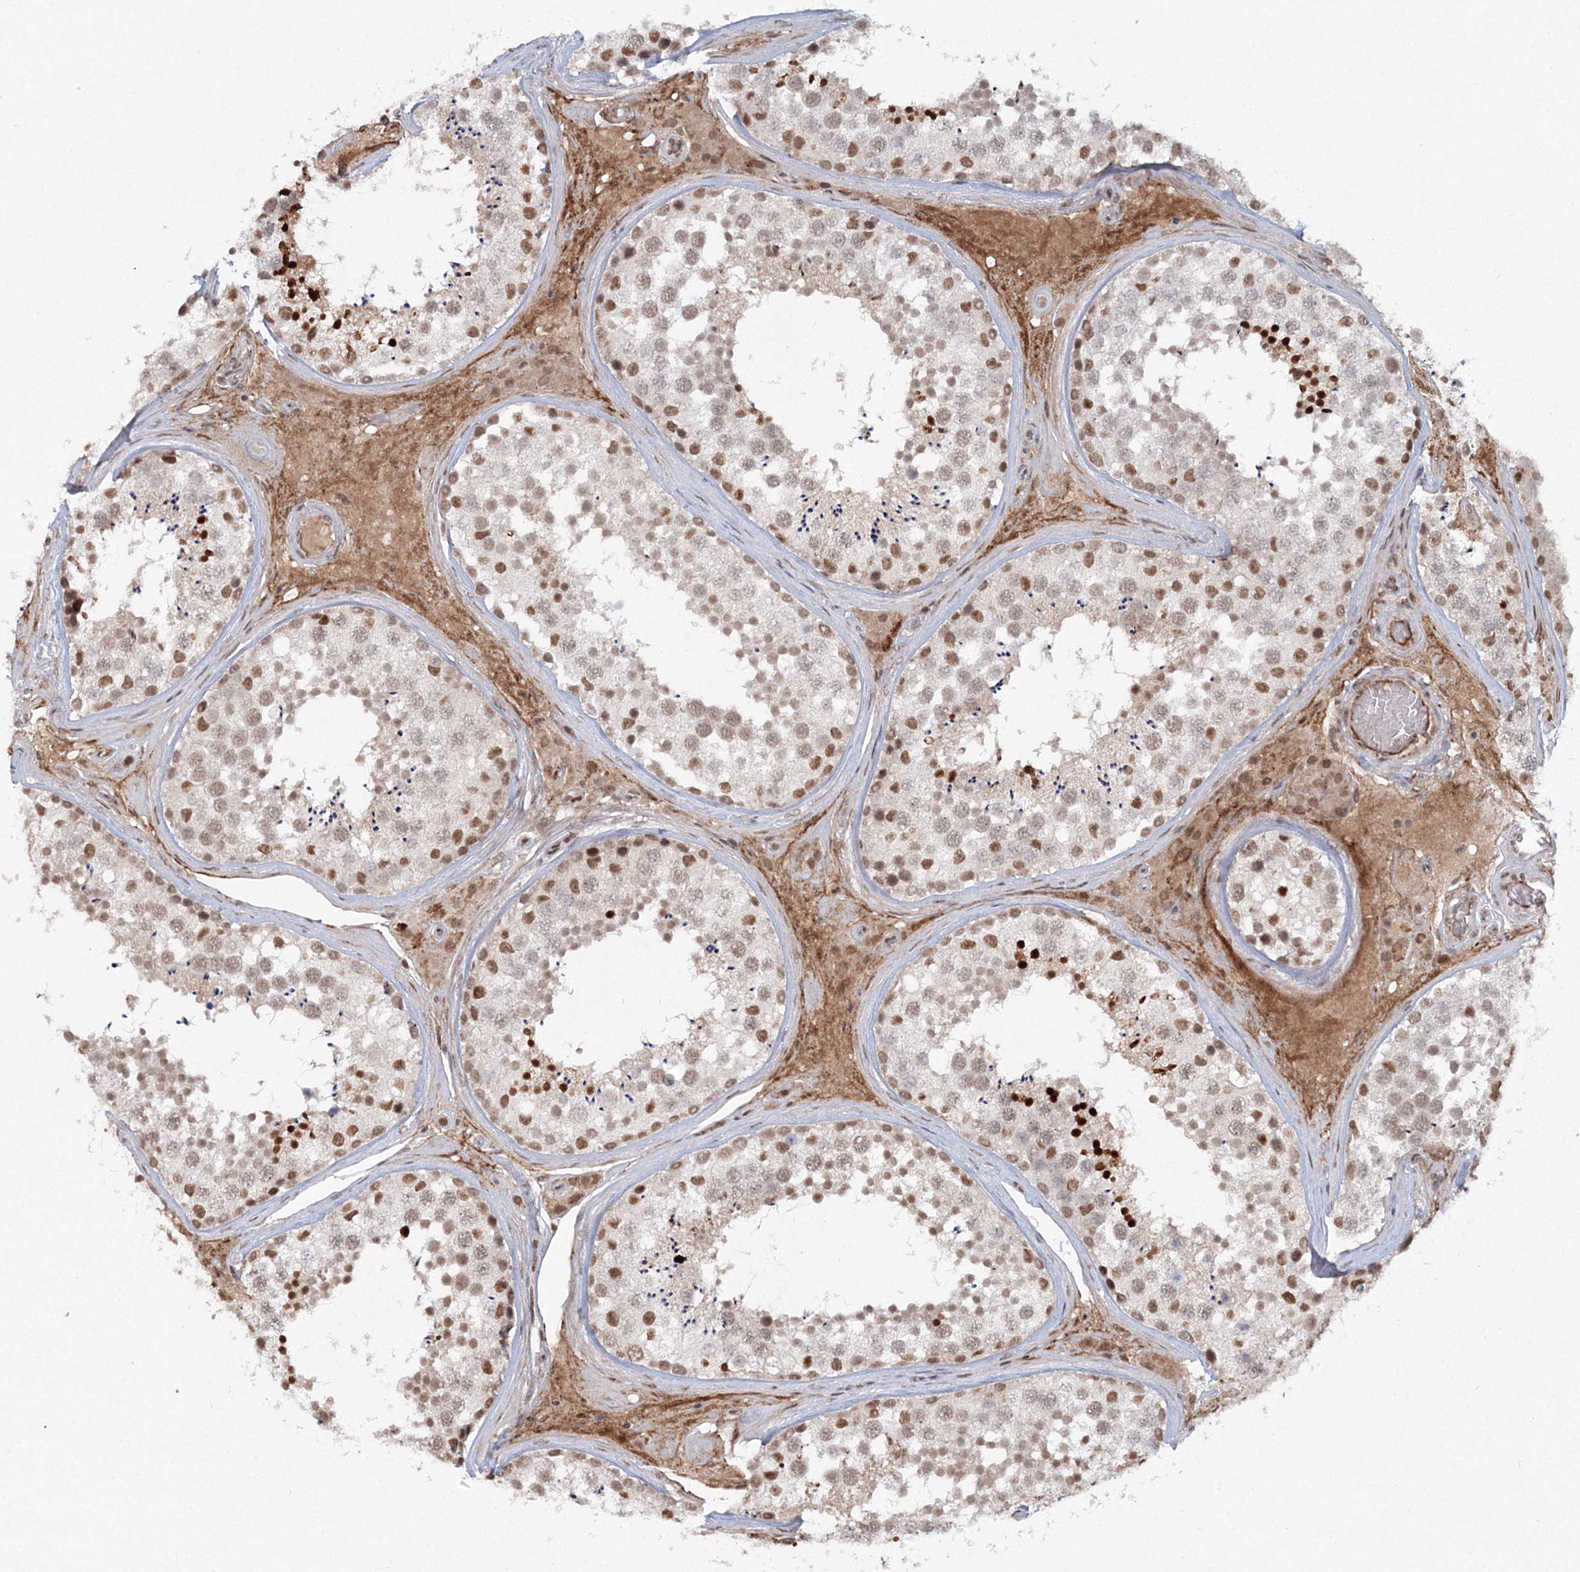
{"staining": {"intensity": "moderate", "quantity": ">75%", "location": "nuclear"}, "tissue": "testis", "cell_type": "Cells in seminiferous ducts", "image_type": "normal", "snomed": [{"axis": "morphology", "description": "Normal tissue, NOS"}, {"axis": "topography", "description": "Testis"}], "caption": "A brown stain shows moderate nuclear positivity of a protein in cells in seminiferous ducts of unremarkable testis. (brown staining indicates protein expression, while blue staining denotes nuclei).", "gene": "C3orf33", "patient": {"sex": "male", "age": 46}}